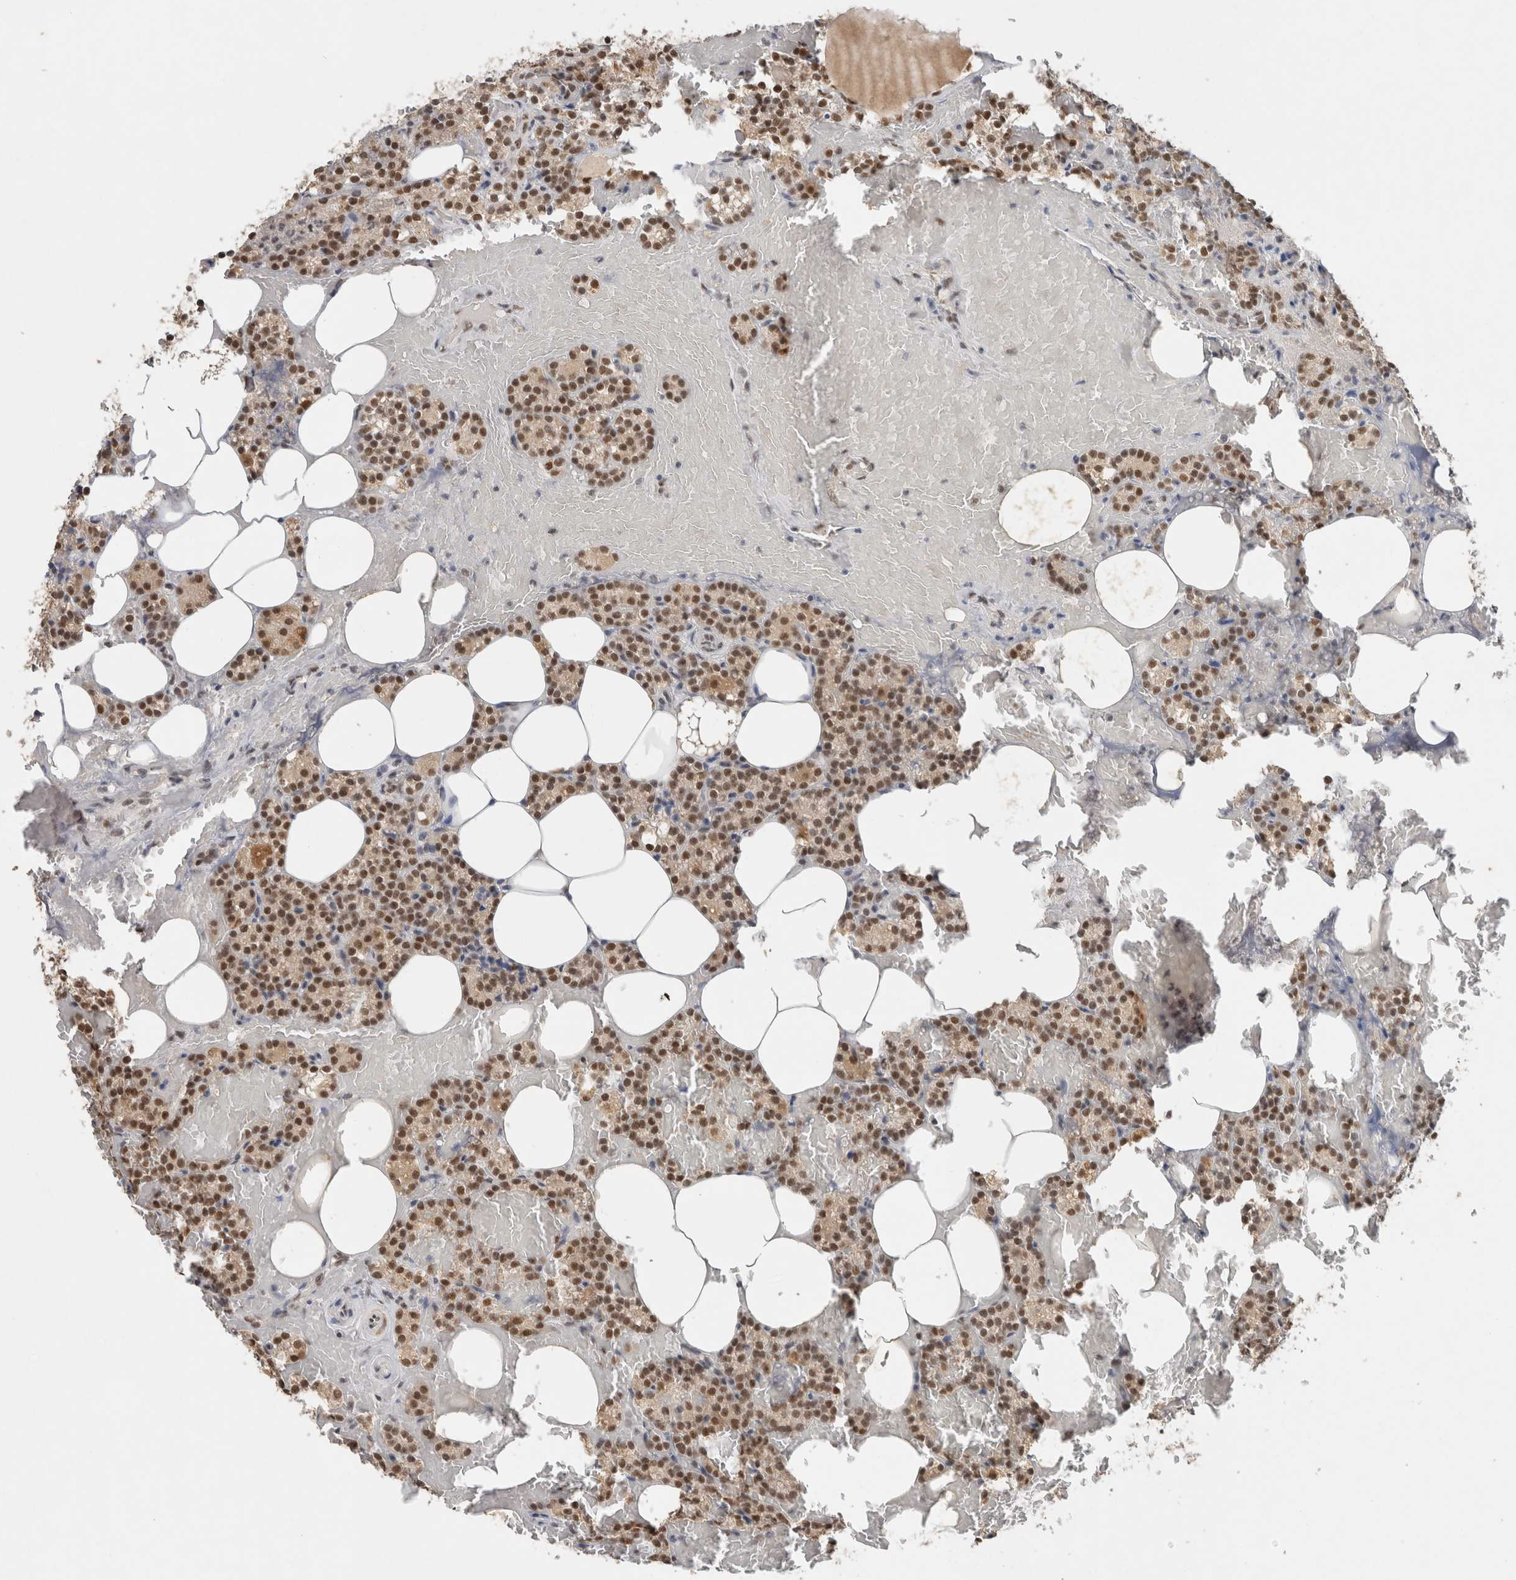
{"staining": {"intensity": "strong", "quantity": "25%-75%", "location": "nuclear"}, "tissue": "parathyroid gland", "cell_type": "Glandular cells", "image_type": "normal", "snomed": [{"axis": "morphology", "description": "Normal tissue, NOS"}, {"axis": "topography", "description": "Parathyroid gland"}], "caption": "Strong nuclear expression for a protein is appreciated in approximately 25%-75% of glandular cells of normal parathyroid gland using IHC.", "gene": "DDX42", "patient": {"sex": "female", "age": 78}}